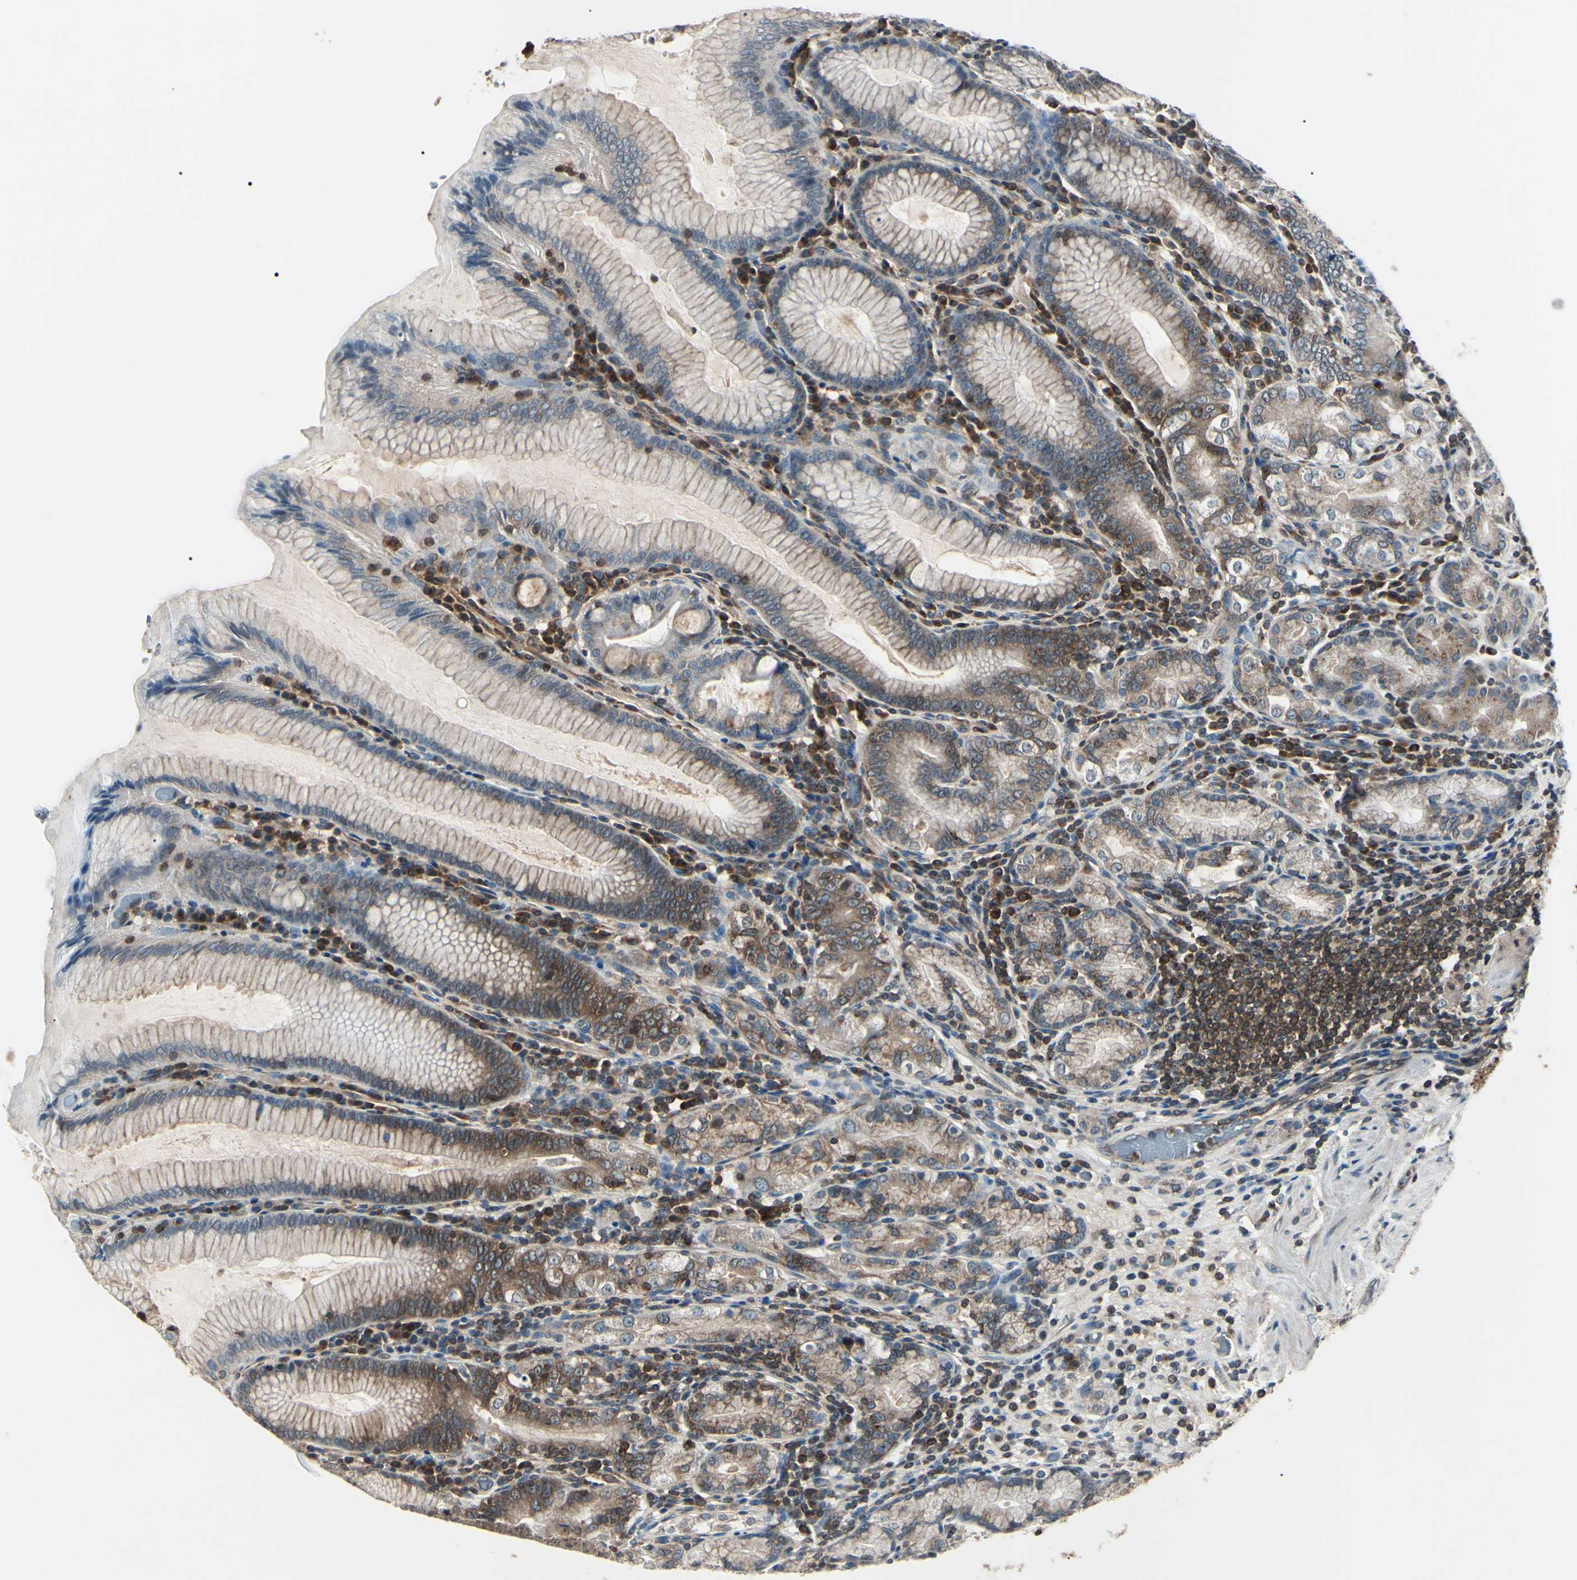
{"staining": {"intensity": "moderate", "quantity": "25%-75%", "location": "cytoplasmic/membranous"}, "tissue": "stomach", "cell_type": "Glandular cells", "image_type": "normal", "snomed": [{"axis": "morphology", "description": "Normal tissue, NOS"}, {"axis": "topography", "description": "Stomach, lower"}], "caption": "Immunohistochemical staining of unremarkable human stomach exhibits moderate cytoplasmic/membranous protein expression in about 25%-75% of glandular cells. (brown staining indicates protein expression, while blue staining denotes nuclei).", "gene": "MAPRE1", "patient": {"sex": "female", "age": 76}}